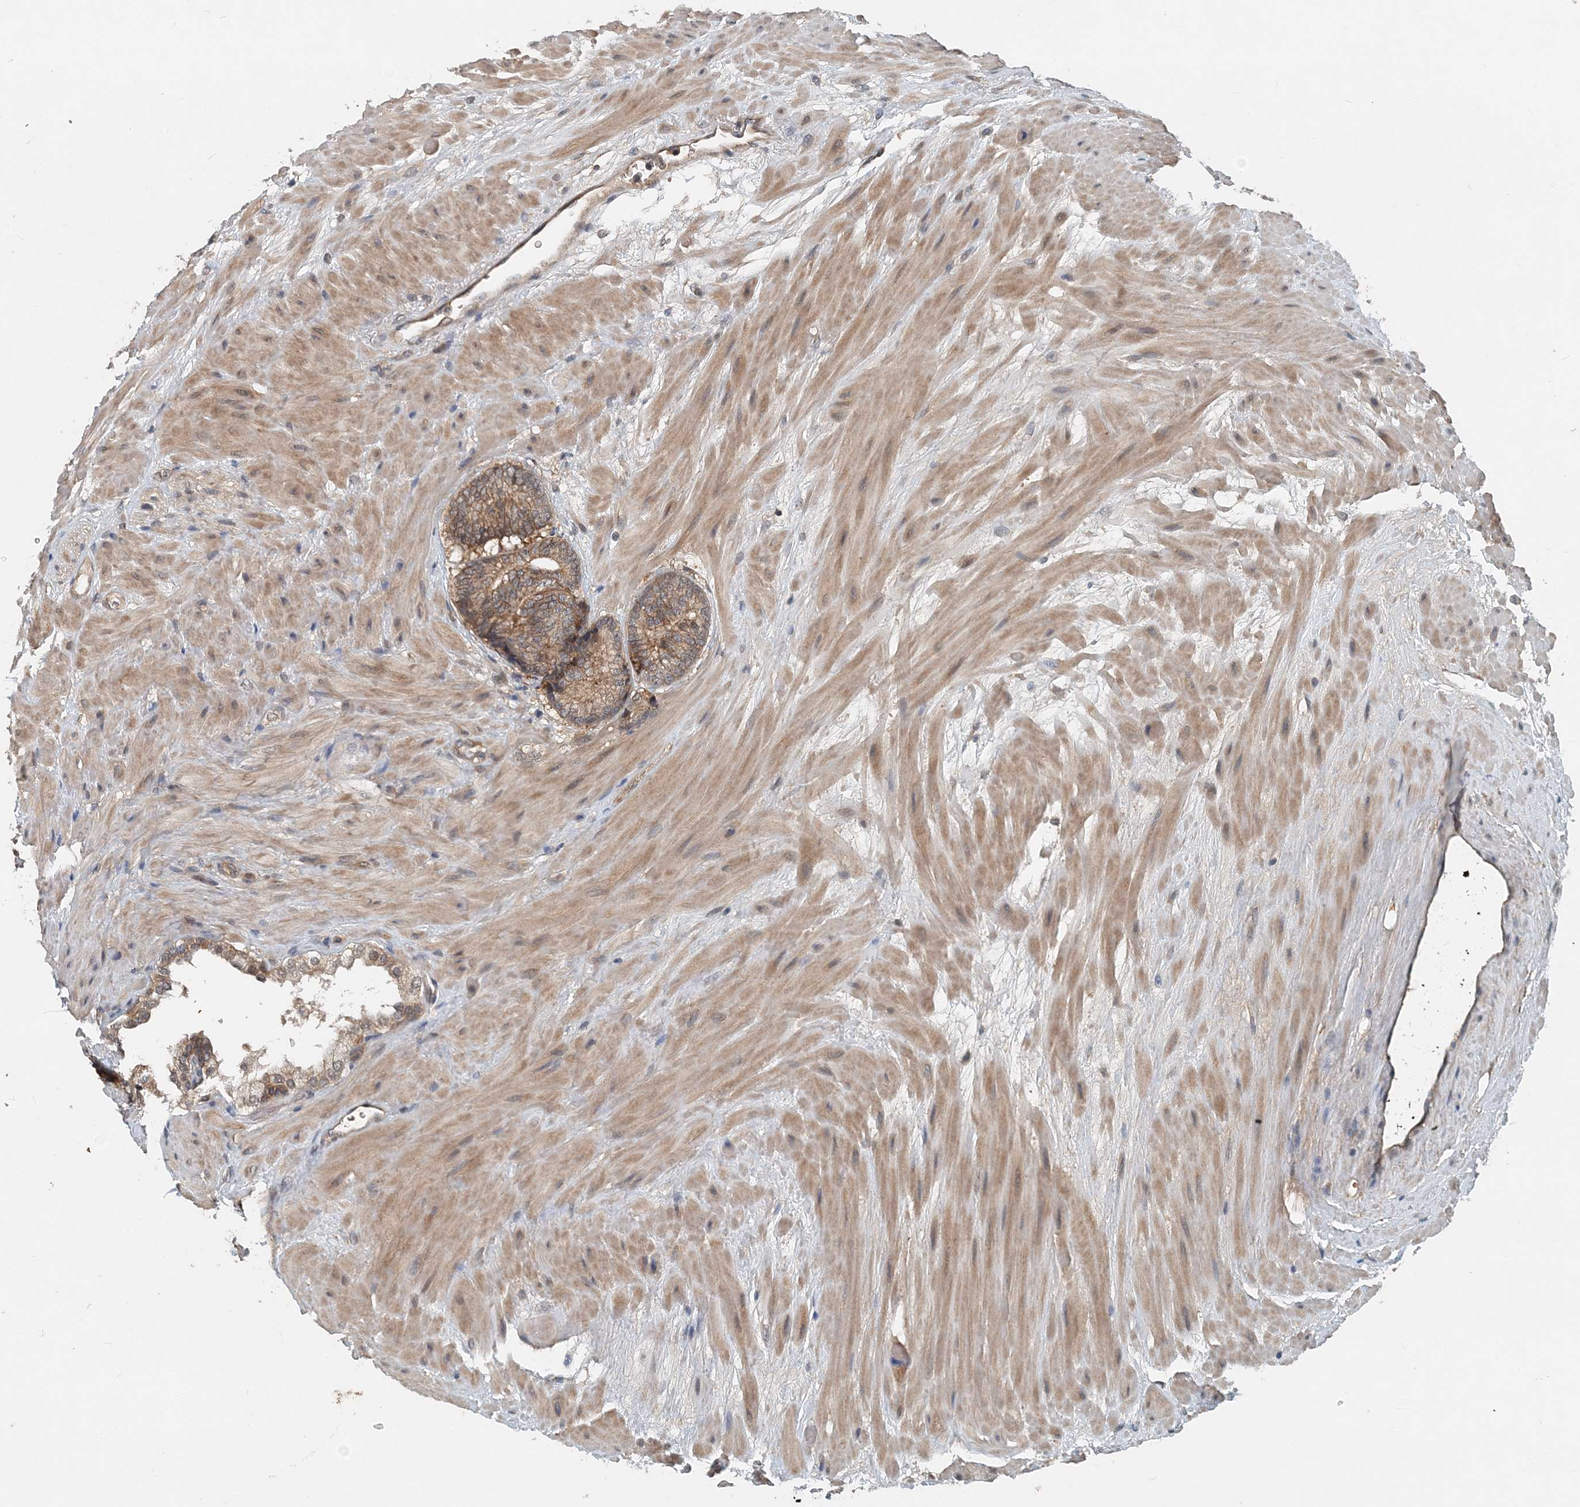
{"staining": {"intensity": "moderate", "quantity": ">75%", "location": "cytoplasmic/membranous"}, "tissue": "prostate cancer", "cell_type": "Tumor cells", "image_type": "cancer", "snomed": [{"axis": "morphology", "description": "Adenocarcinoma, High grade"}, {"axis": "topography", "description": "Prostate"}], "caption": "Prostate high-grade adenocarcinoma stained for a protein shows moderate cytoplasmic/membranous positivity in tumor cells.", "gene": "SMPD3", "patient": {"sex": "male", "age": 61}}